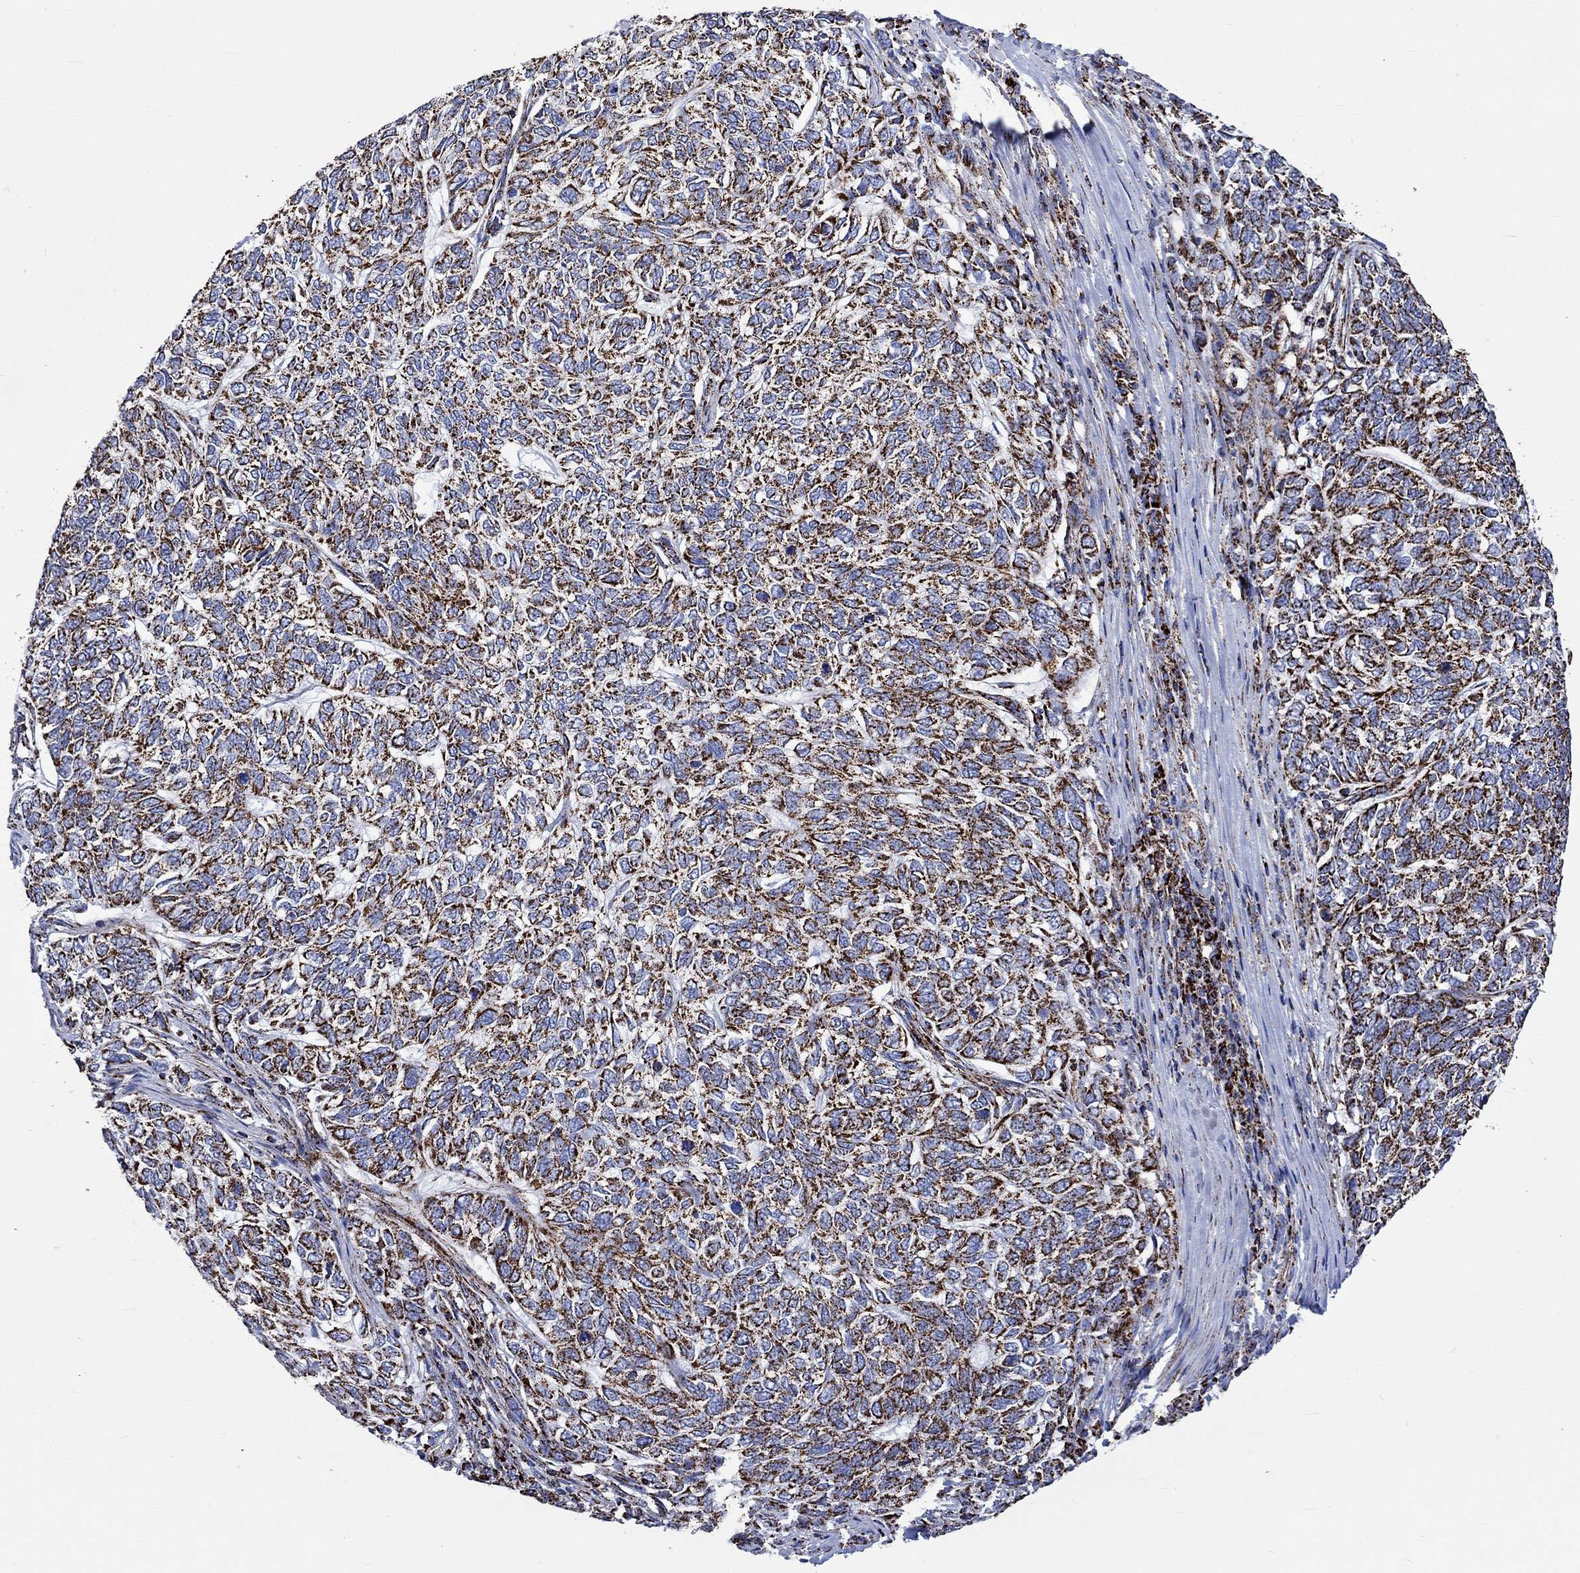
{"staining": {"intensity": "strong", "quantity": "25%-75%", "location": "cytoplasmic/membranous"}, "tissue": "skin cancer", "cell_type": "Tumor cells", "image_type": "cancer", "snomed": [{"axis": "morphology", "description": "Basal cell carcinoma"}, {"axis": "topography", "description": "Skin"}], "caption": "Immunohistochemical staining of human skin cancer (basal cell carcinoma) shows high levels of strong cytoplasmic/membranous protein expression in about 25%-75% of tumor cells.", "gene": "RCE1", "patient": {"sex": "female", "age": 65}}